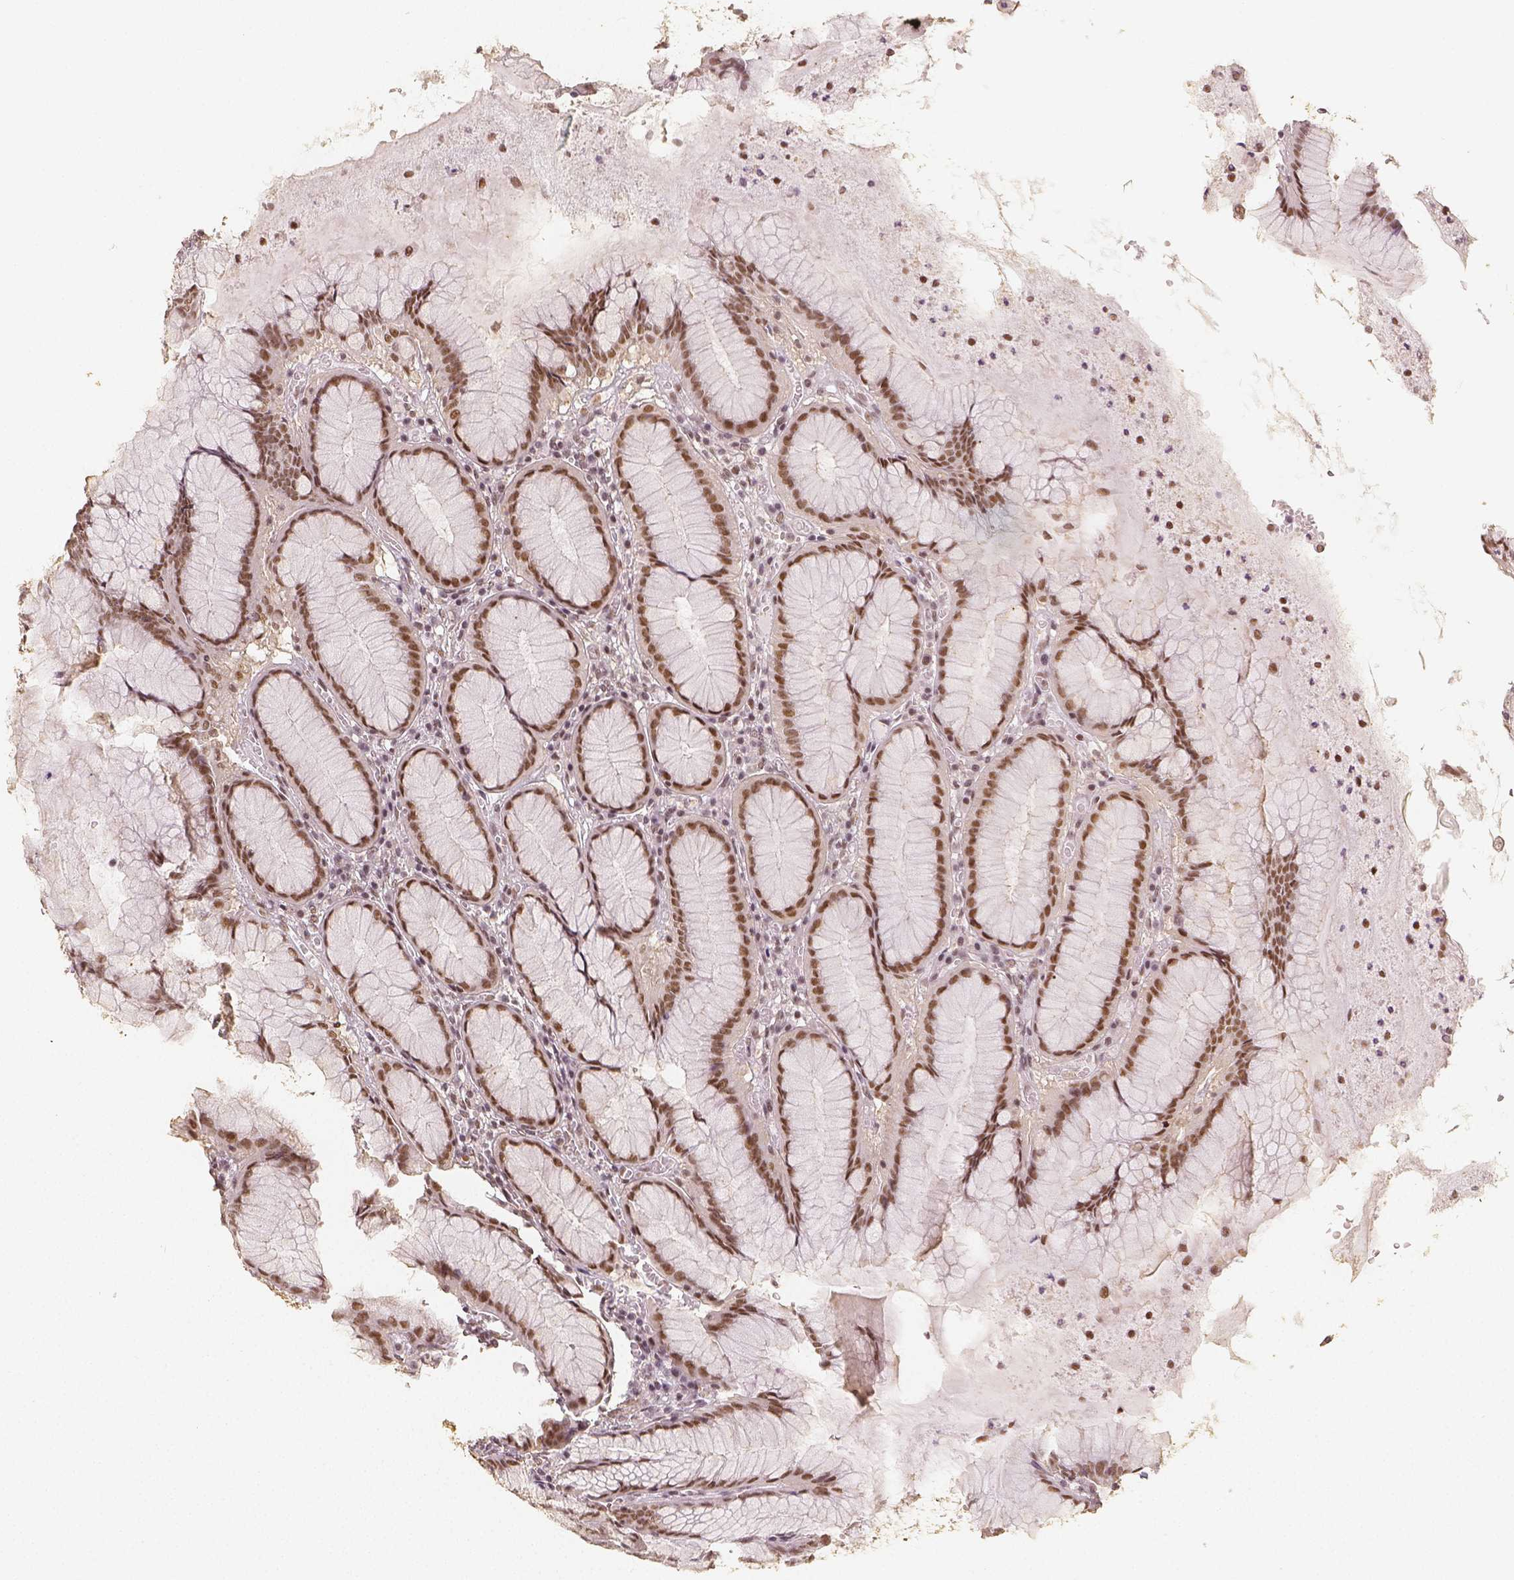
{"staining": {"intensity": "moderate", "quantity": ">75%", "location": "nuclear"}, "tissue": "stomach", "cell_type": "Glandular cells", "image_type": "normal", "snomed": [{"axis": "morphology", "description": "Normal tissue, NOS"}, {"axis": "topography", "description": "Stomach"}], "caption": "Protein expression analysis of unremarkable human stomach reveals moderate nuclear expression in about >75% of glandular cells. (brown staining indicates protein expression, while blue staining denotes nuclei).", "gene": "HDAC1", "patient": {"sex": "male", "age": 55}}